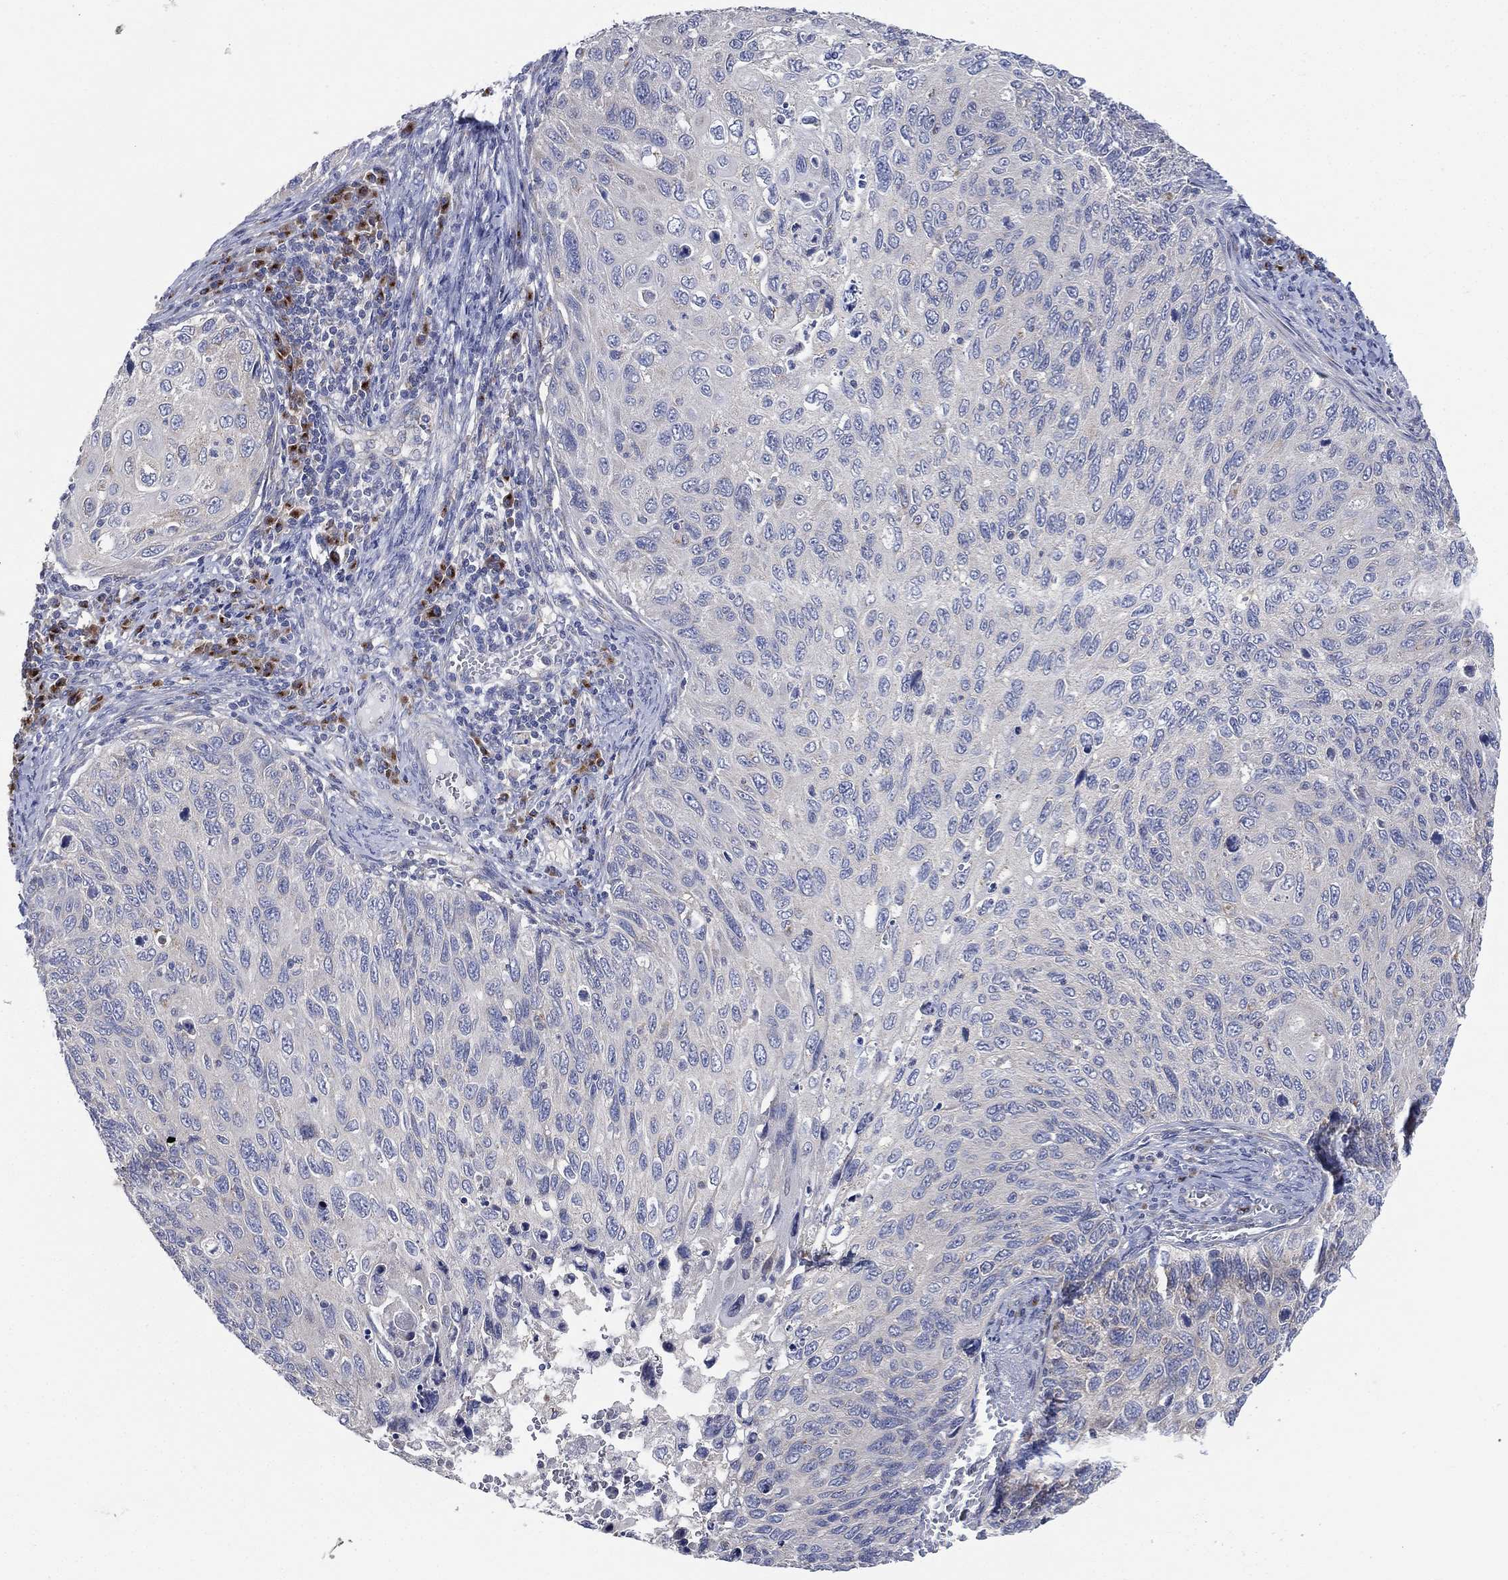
{"staining": {"intensity": "negative", "quantity": "none", "location": "none"}, "tissue": "cervical cancer", "cell_type": "Tumor cells", "image_type": "cancer", "snomed": [{"axis": "morphology", "description": "Squamous cell carcinoma, NOS"}, {"axis": "topography", "description": "Cervix"}], "caption": "Immunohistochemical staining of cervical cancer (squamous cell carcinoma) shows no significant positivity in tumor cells.", "gene": "ATP8A2", "patient": {"sex": "female", "age": 70}}